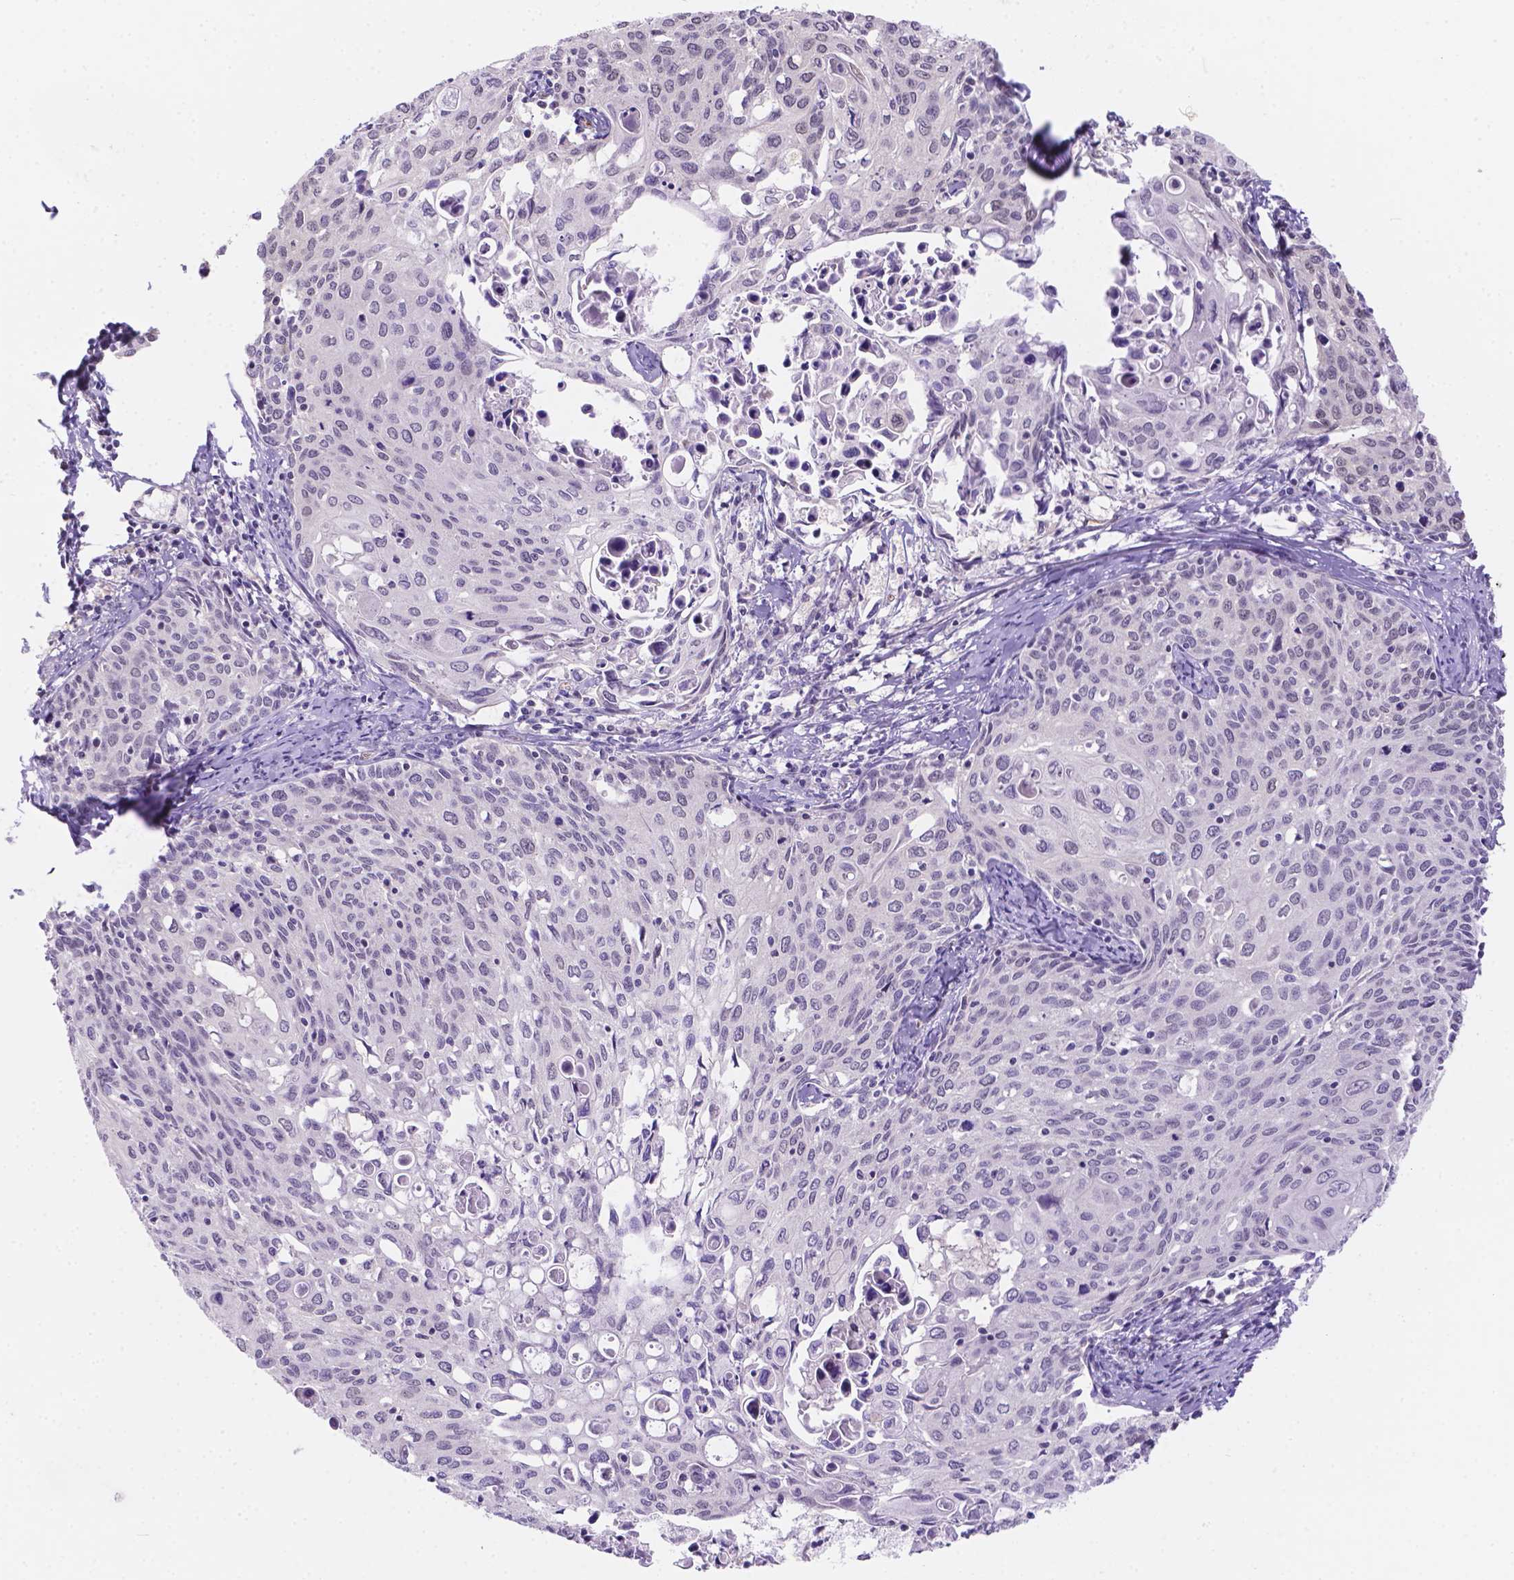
{"staining": {"intensity": "negative", "quantity": "none", "location": "none"}, "tissue": "cervical cancer", "cell_type": "Tumor cells", "image_type": "cancer", "snomed": [{"axis": "morphology", "description": "Squamous cell carcinoma, NOS"}, {"axis": "topography", "description": "Cervix"}], "caption": "IHC photomicrograph of cervical squamous cell carcinoma stained for a protein (brown), which exhibits no staining in tumor cells.", "gene": "NXPE2", "patient": {"sex": "female", "age": 62}}